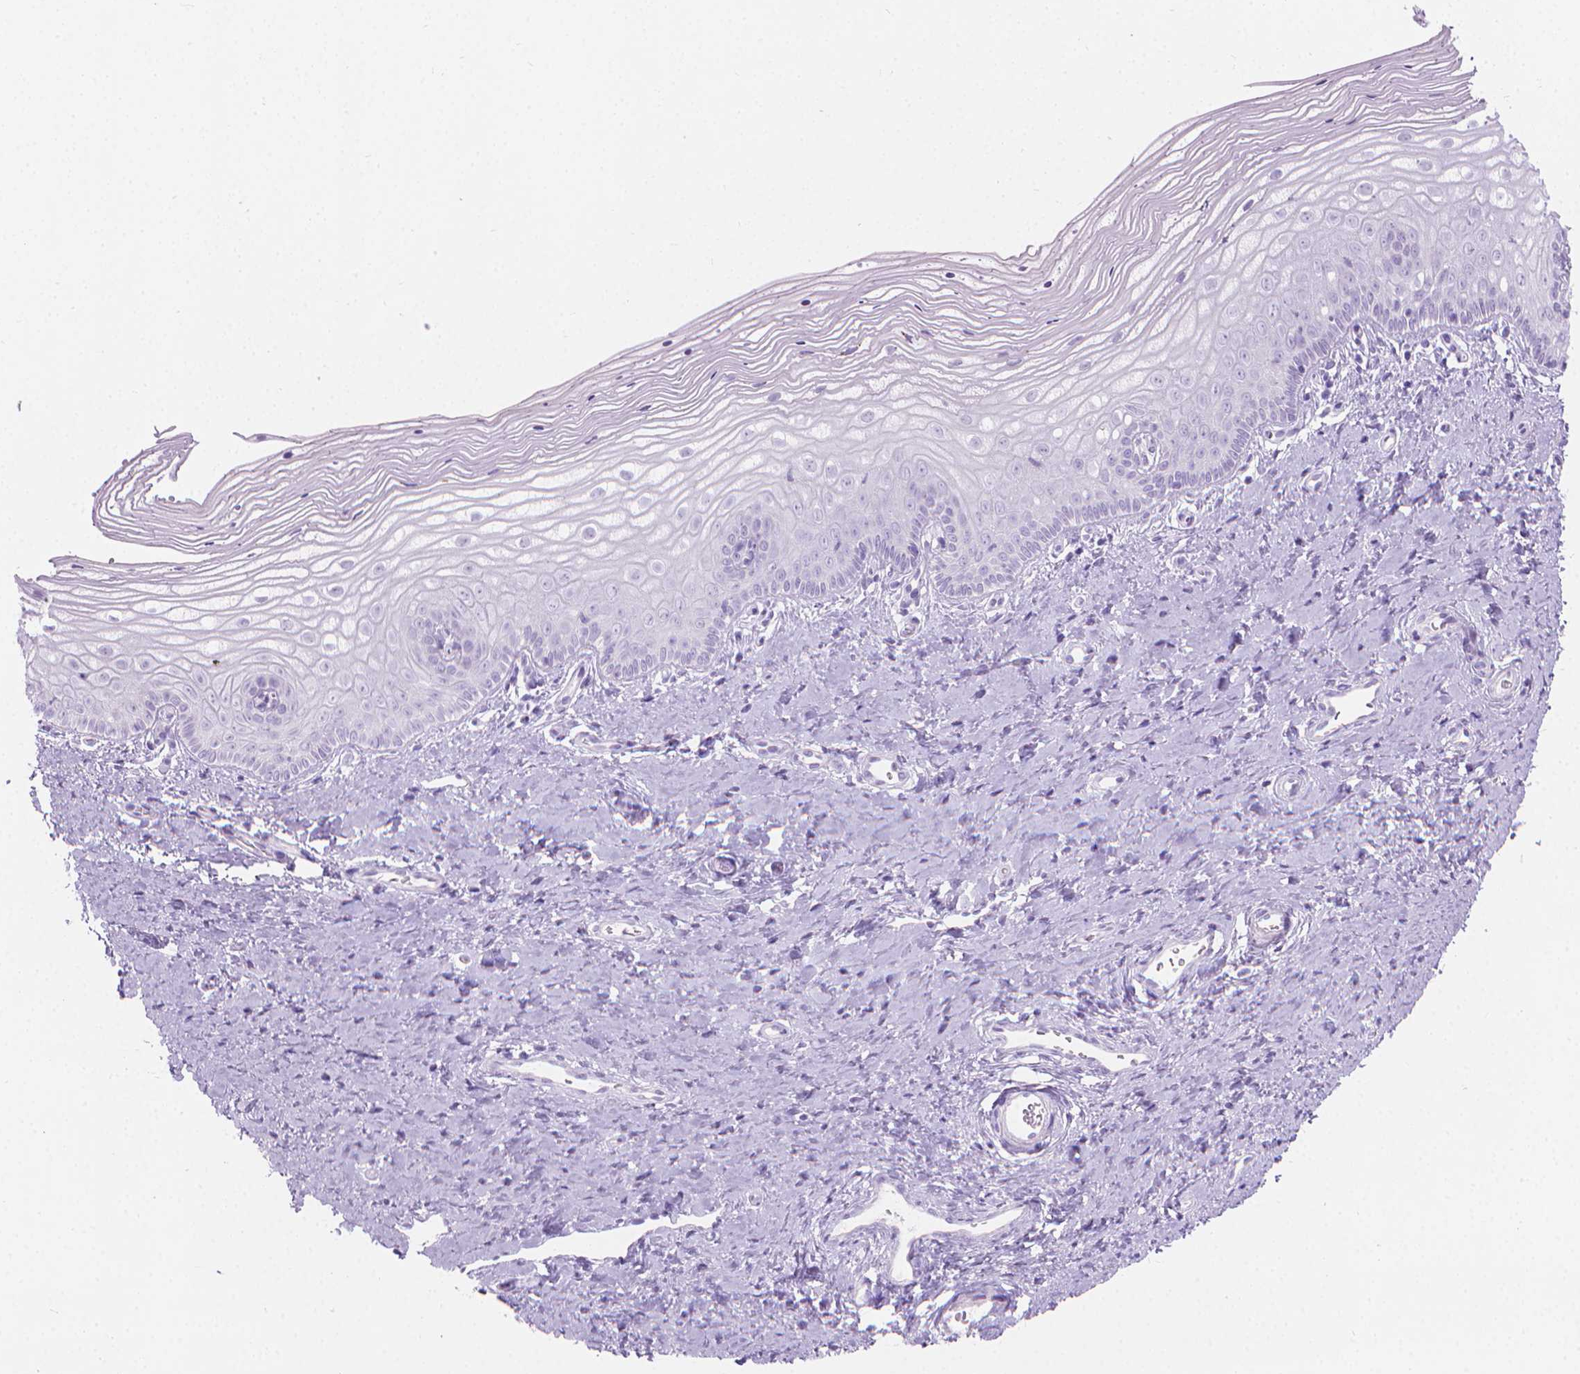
{"staining": {"intensity": "negative", "quantity": "none", "location": "none"}, "tissue": "vagina", "cell_type": "Squamous epithelial cells", "image_type": "normal", "snomed": [{"axis": "morphology", "description": "Normal tissue, NOS"}, {"axis": "topography", "description": "Vagina"}], "caption": "This is an IHC micrograph of benign vagina. There is no staining in squamous epithelial cells.", "gene": "CFAP52", "patient": {"sex": "female", "age": 39}}